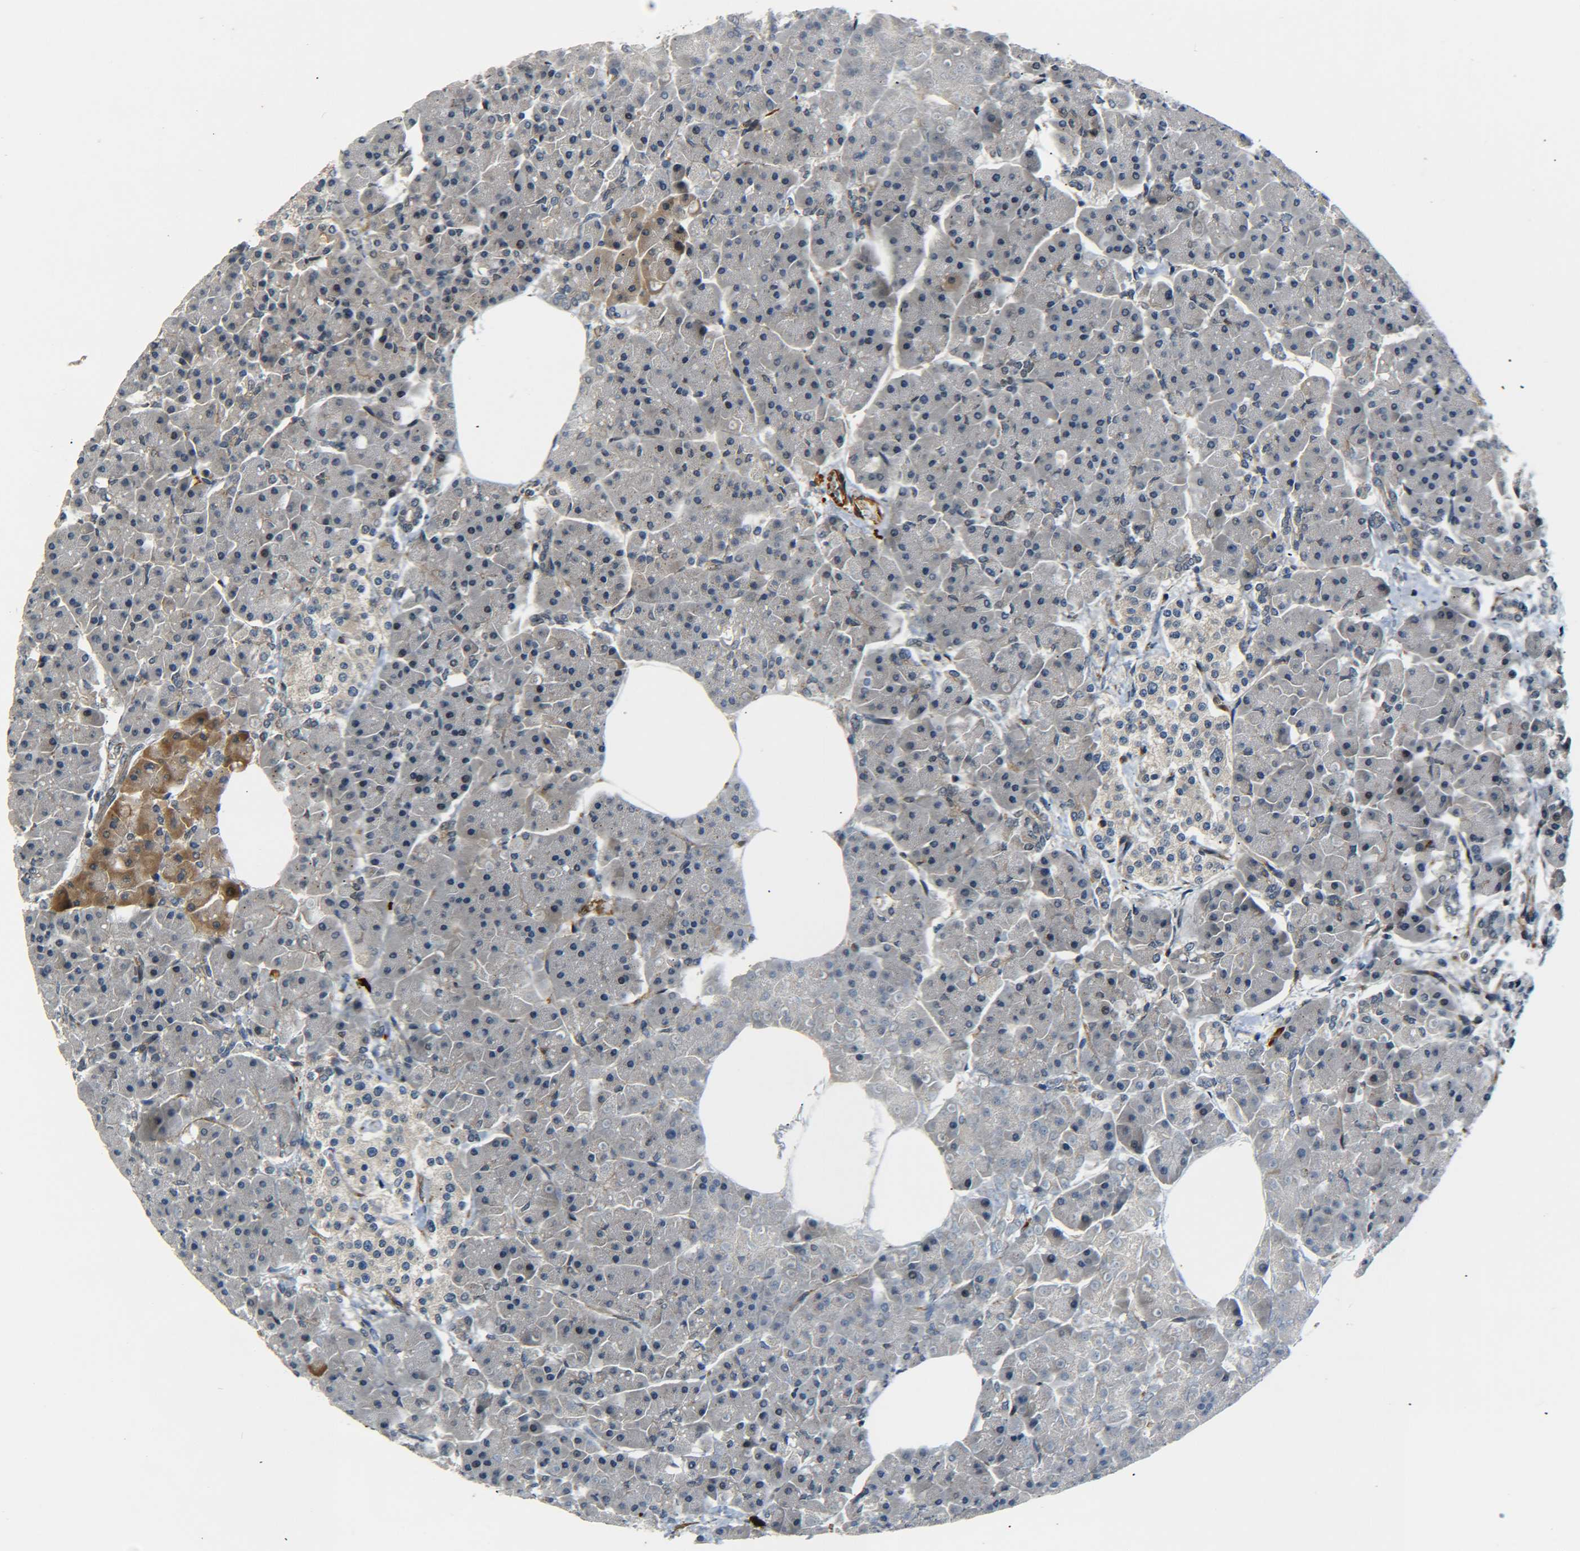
{"staining": {"intensity": "moderate", "quantity": "<25%", "location": "cytoplasmic/membranous"}, "tissue": "pancreas", "cell_type": "Exocrine glandular cells", "image_type": "normal", "snomed": [{"axis": "morphology", "description": "Normal tissue, NOS"}, {"axis": "topography", "description": "Pancreas"}], "caption": "A high-resolution photomicrograph shows IHC staining of unremarkable pancreas, which displays moderate cytoplasmic/membranous staining in approximately <25% of exocrine glandular cells. (Brightfield microscopy of DAB IHC at high magnification).", "gene": "MEIS1", "patient": {"sex": "female", "age": 70}}